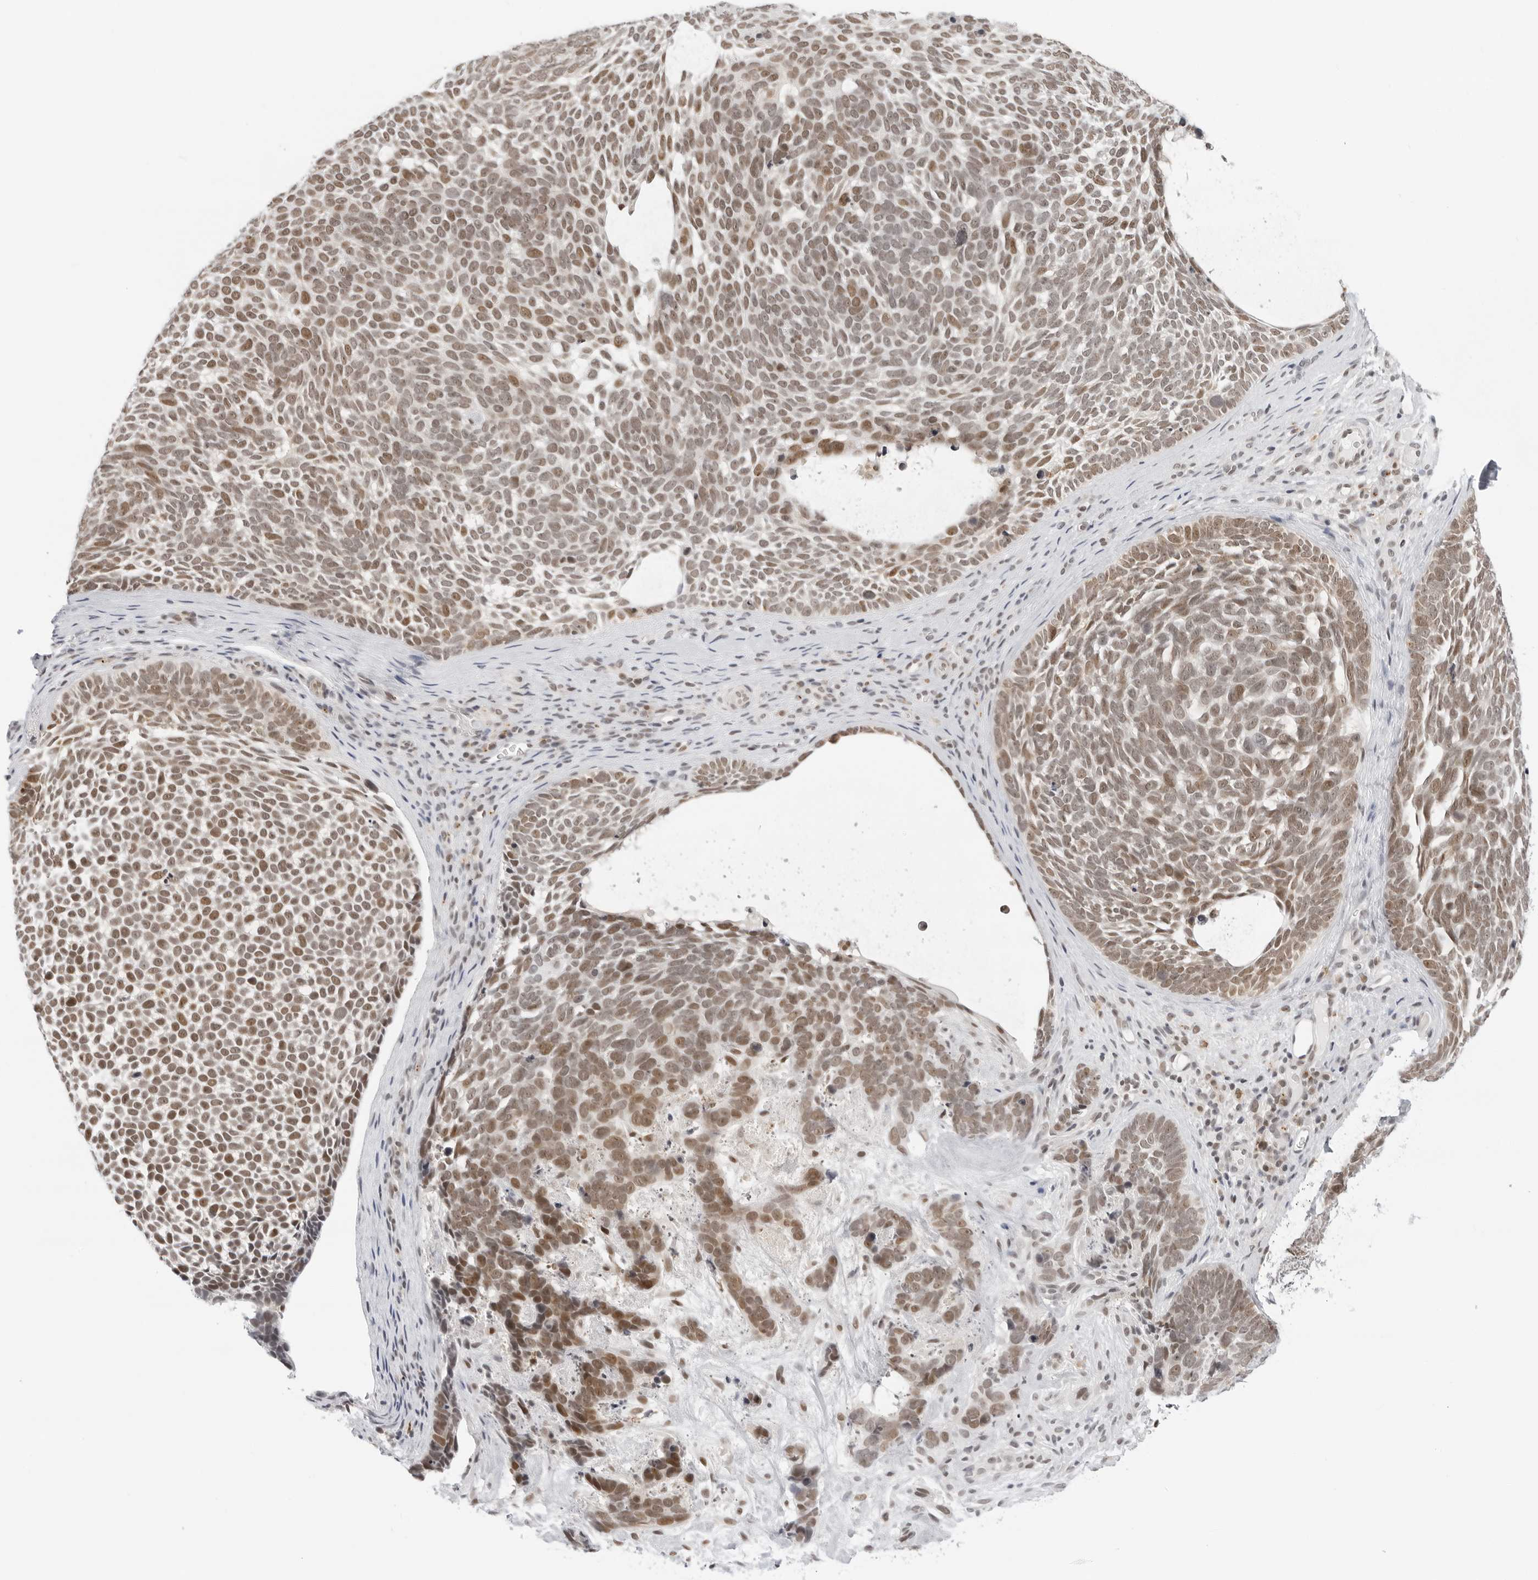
{"staining": {"intensity": "moderate", "quantity": ">75%", "location": "nuclear"}, "tissue": "skin cancer", "cell_type": "Tumor cells", "image_type": "cancer", "snomed": [{"axis": "morphology", "description": "Basal cell carcinoma"}, {"axis": "topography", "description": "Skin"}], "caption": "Skin basal cell carcinoma was stained to show a protein in brown. There is medium levels of moderate nuclear staining in about >75% of tumor cells.", "gene": "MSH6", "patient": {"sex": "female", "age": 85}}